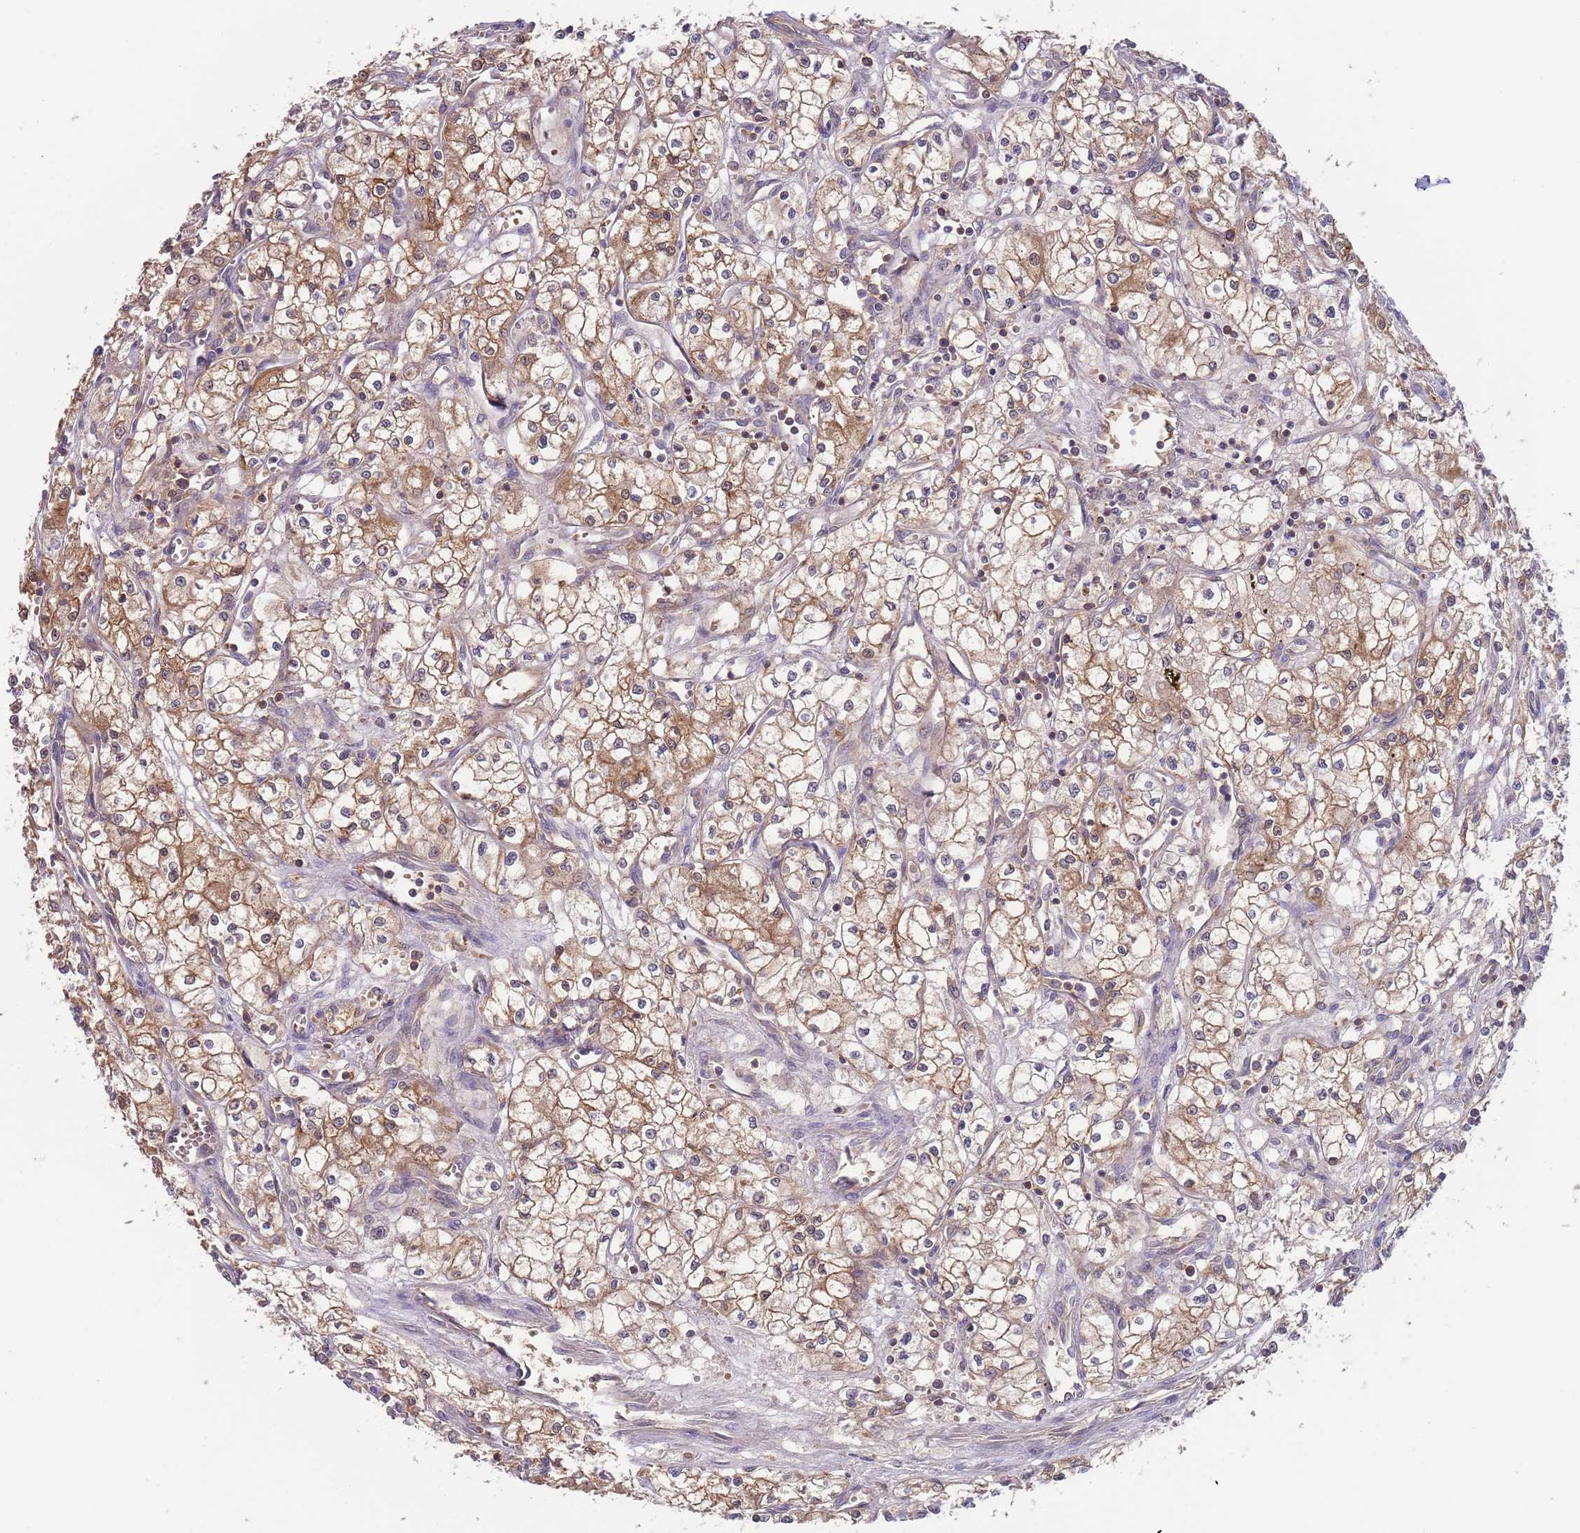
{"staining": {"intensity": "moderate", "quantity": ">75%", "location": "cytoplasmic/membranous"}, "tissue": "renal cancer", "cell_type": "Tumor cells", "image_type": "cancer", "snomed": [{"axis": "morphology", "description": "Adenocarcinoma, NOS"}, {"axis": "topography", "description": "Kidney"}], "caption": "Immunohistochemistry of human renal adenocarcinoma demonstrates medium levels of moderate cytoplasmic/membranous positivity in approximately >75% of tumor cells.", "gene": "GSDMD", "patient": {"sex": "male", "age": 59}}